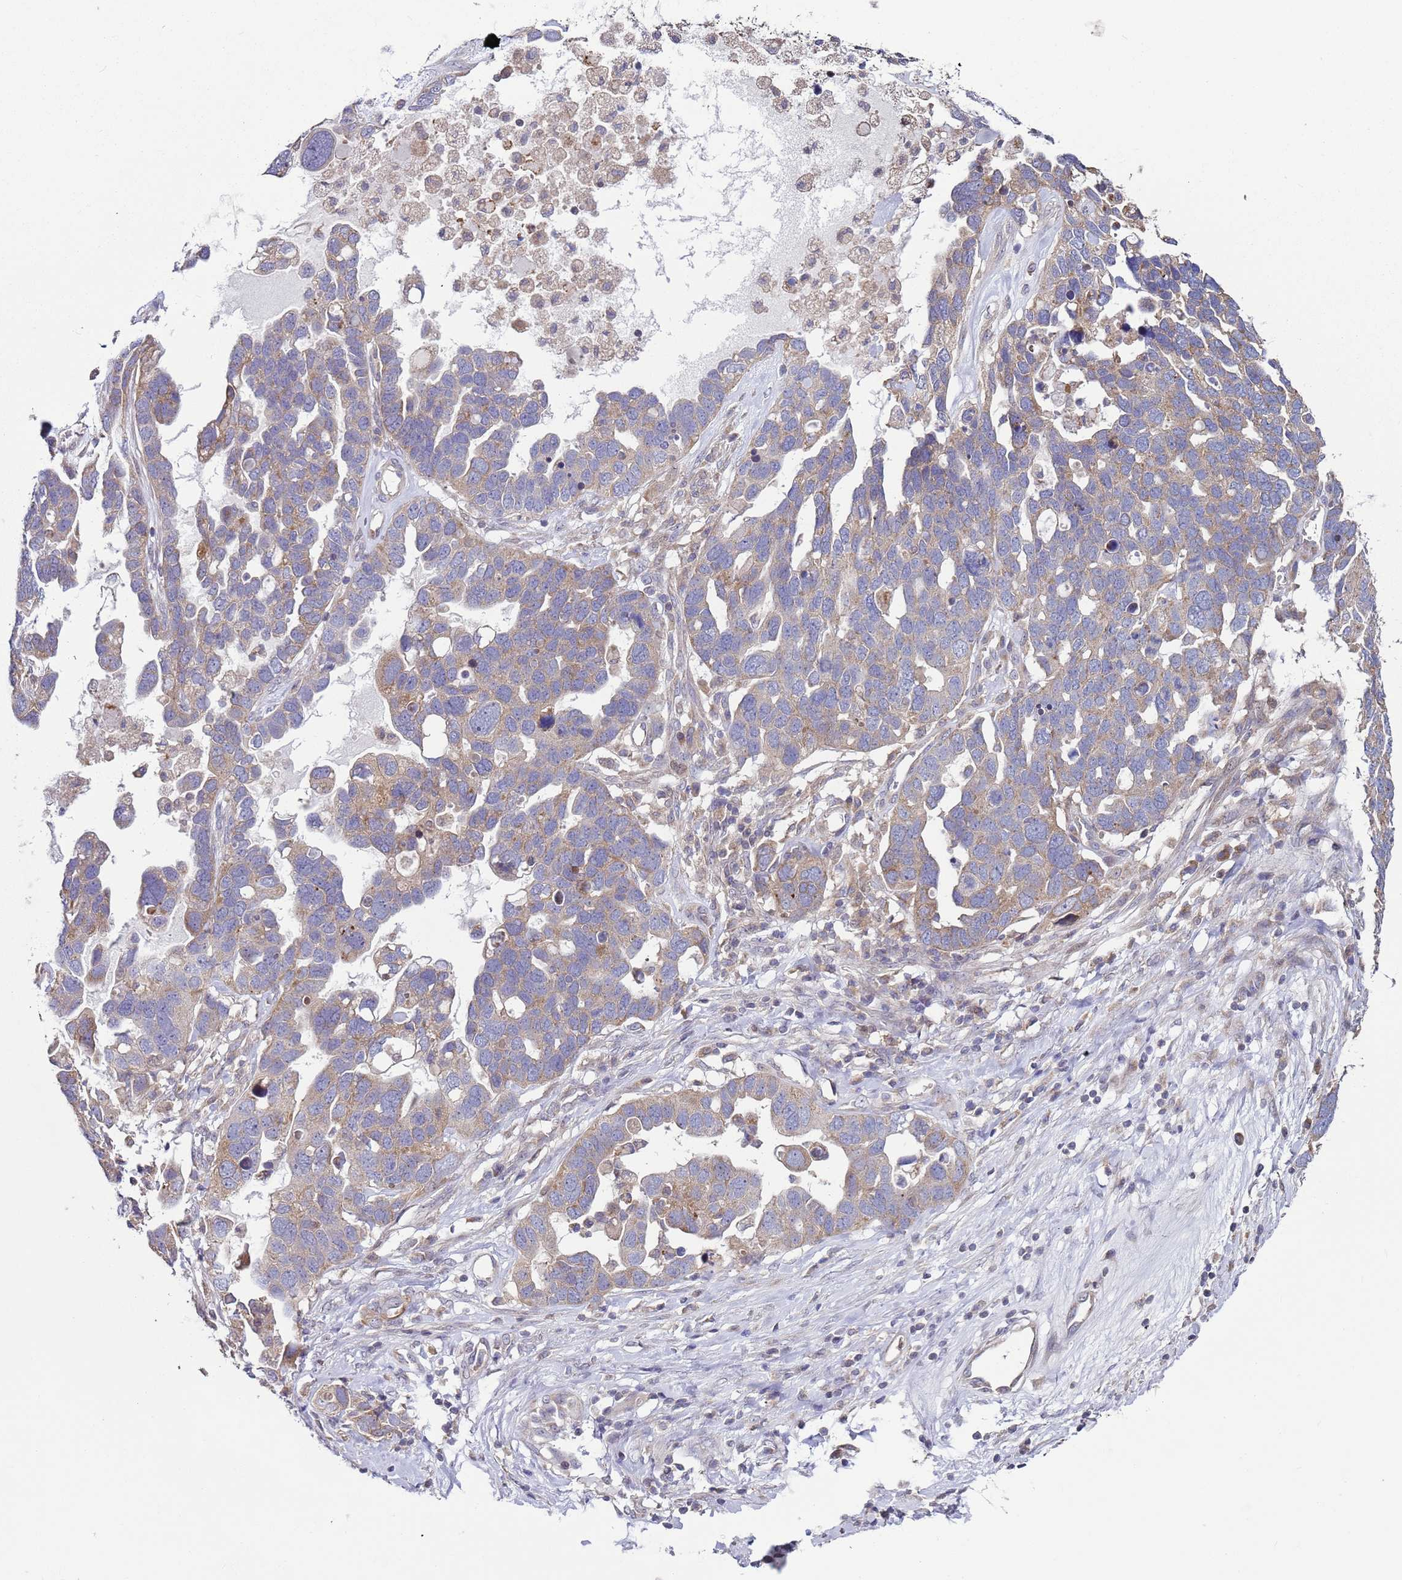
{"staining": {"intensity": "weak", "quantity": "<25%", "location": "cytoplasmic/membranous"}, "tissue": "ovarian cancer", "cell_type": "Tumor cells", "image_type": "cancer", "snomed": [{"axis": "morphology", "description": "Cystadenocarcinoma, serous, NOS"}, {"axis": "topography", "description": "Ovary"}], "caption": "Histopathology image shows no significant protein staining in tumor cells of ovarian serous cystadenocarcinoma.", "gene": "DIP2B", "patient": {"sex": "female", "age": 54}}